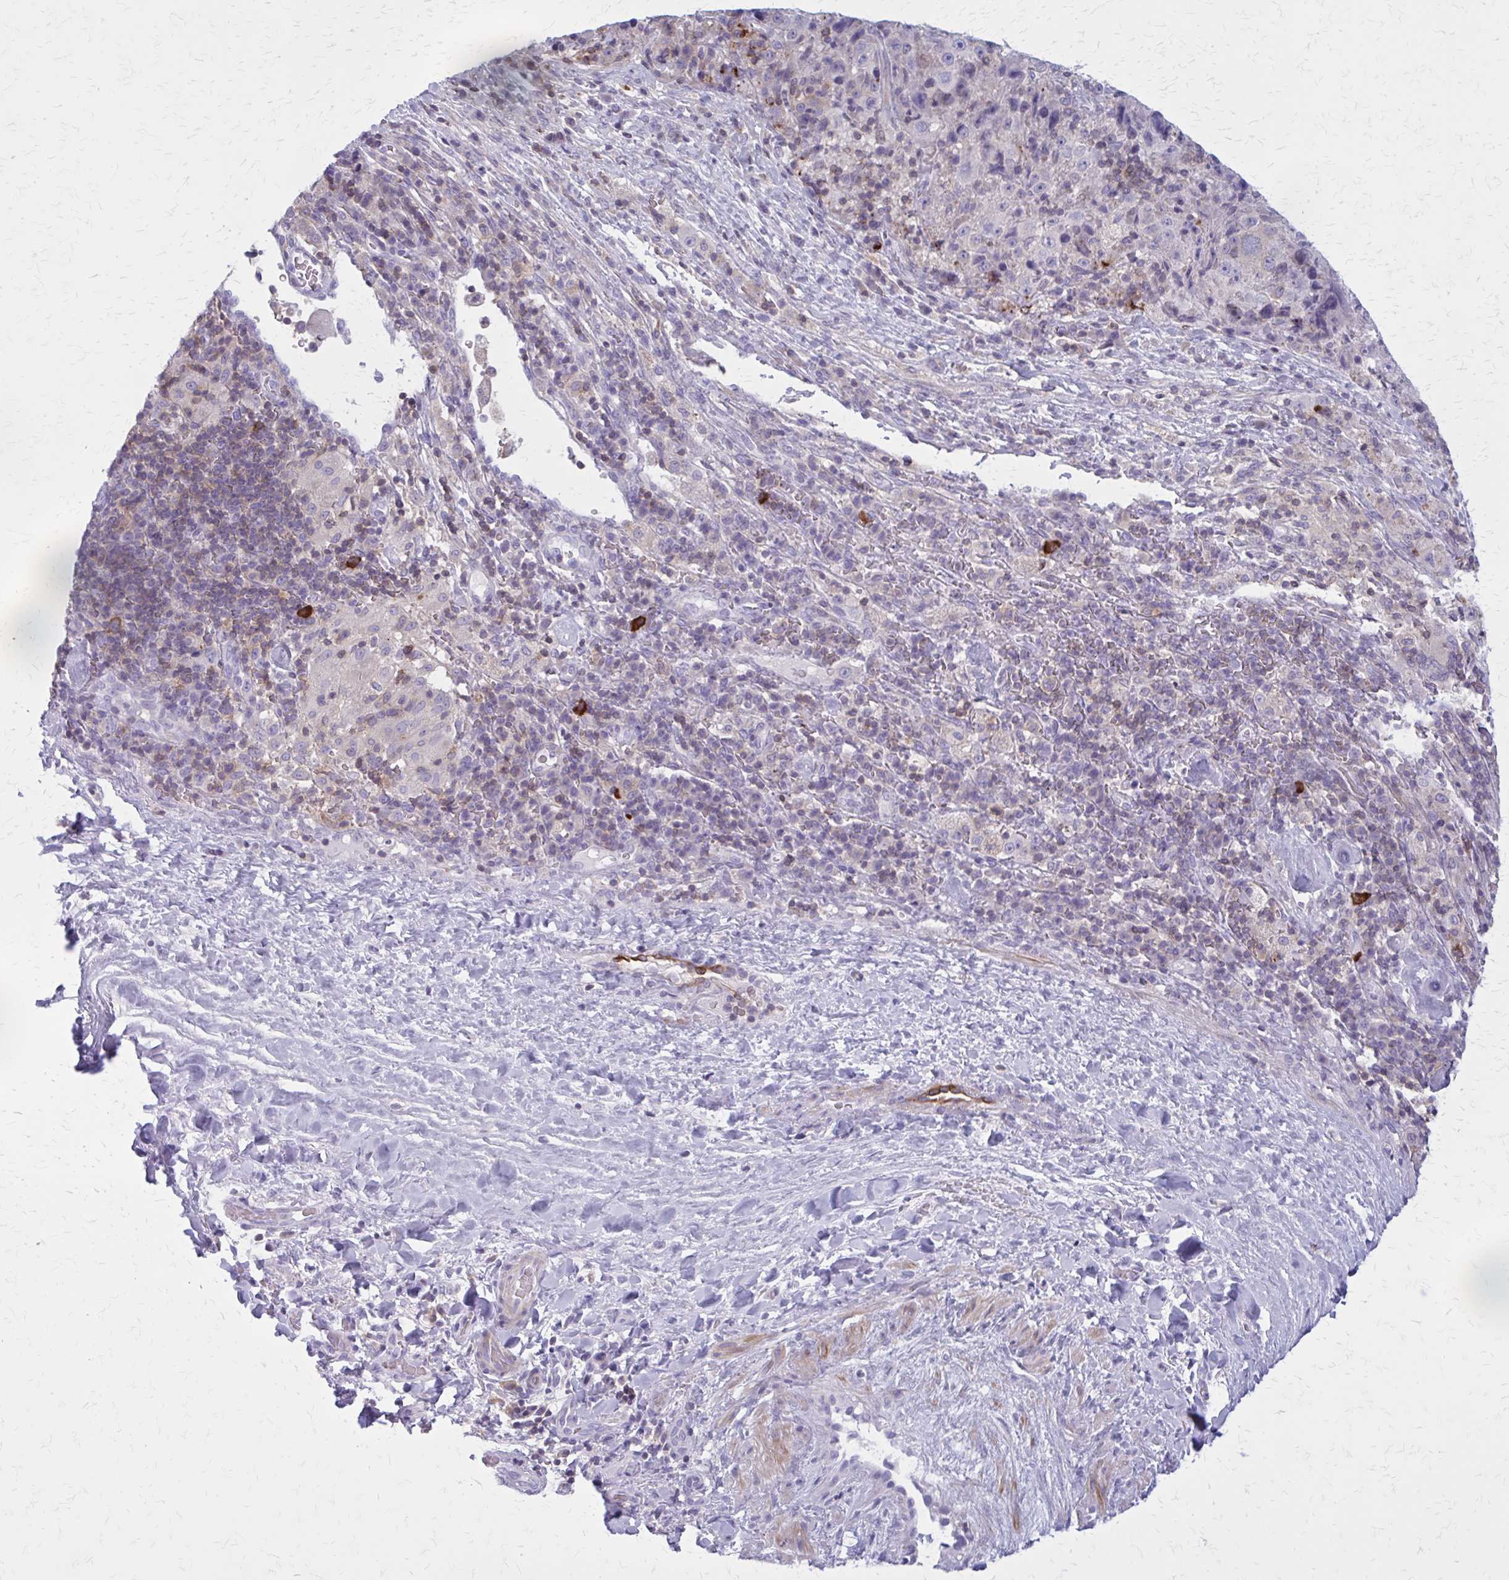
{"staining": {"intensity": "negative", "quantity": "none", "location": "none"}, "tissue": "melanoma", "cell_type": "Tumor cells", "image_type": "cancer", "snomed": [{"axis": "morphology", "description": "Malignant melanoma, Metastatic site"}, {"axis": "topography", "description": "Lymph node"}], "caption": "Tumor cells are negative for protein expression in human malignant melanoma (metastatic site).", "gene": "PITPNM1", "patient": {"sex": "male", "age": 62}}